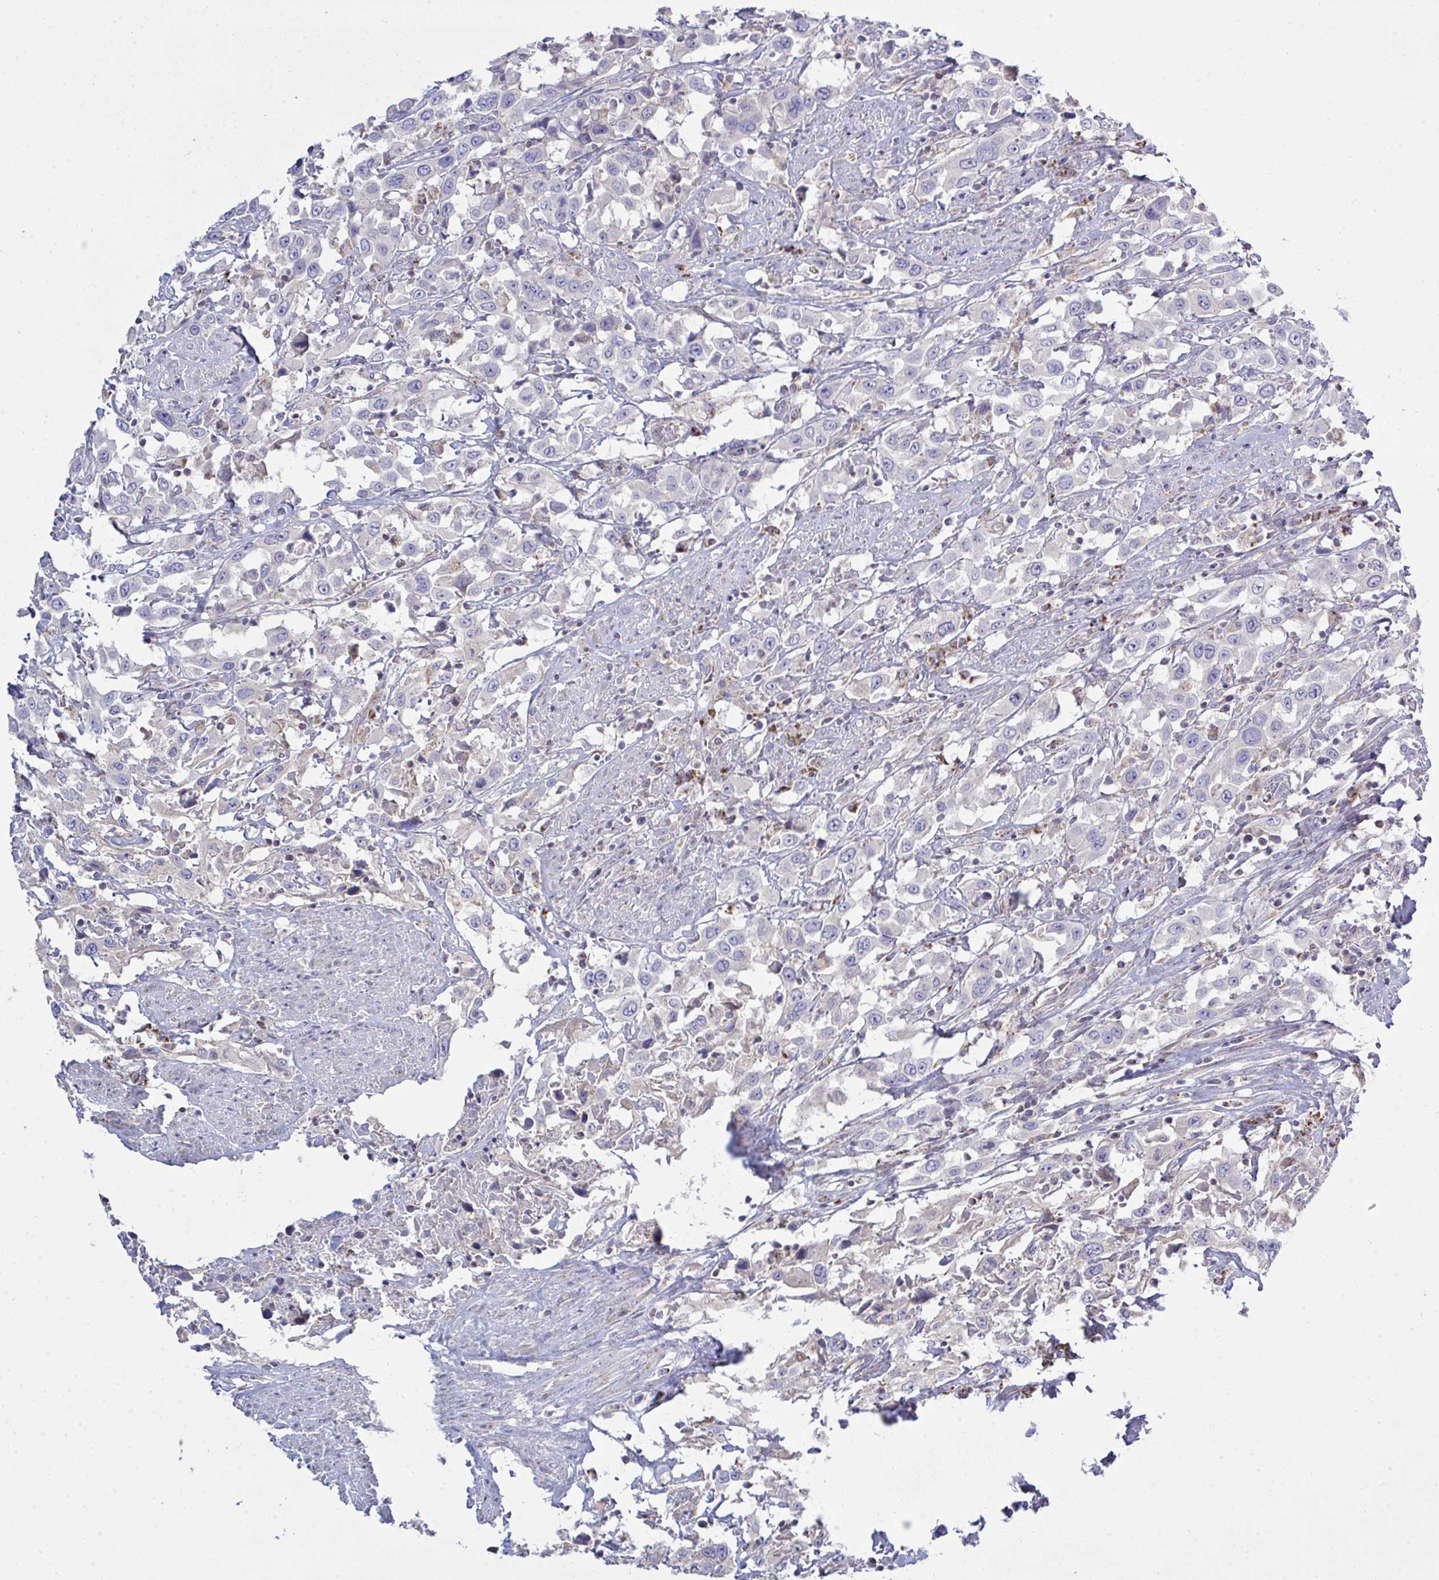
{"staining": {"intensity": "weak", "quantity": "25%-75%", "location": "cytoplasmic/membranous"}, "tissue": "urothelial cancer", "cell_type": "Tumor cells", "image_type": "cancer", "snomed": [{"axis": "morphology", "description": "Urothelial carcinoma, High grade"}, {"axis": "topography", "description": "Urinary bladder"}], "caption": "Urothelial cancer stained for a protein (brown) exhibits weak cytoplasmic/membranous positive expression in approximately 25%-75% of tumor cells.", "gene": "NDUFA7", "patient": {"sex": "male", "age": 61}}